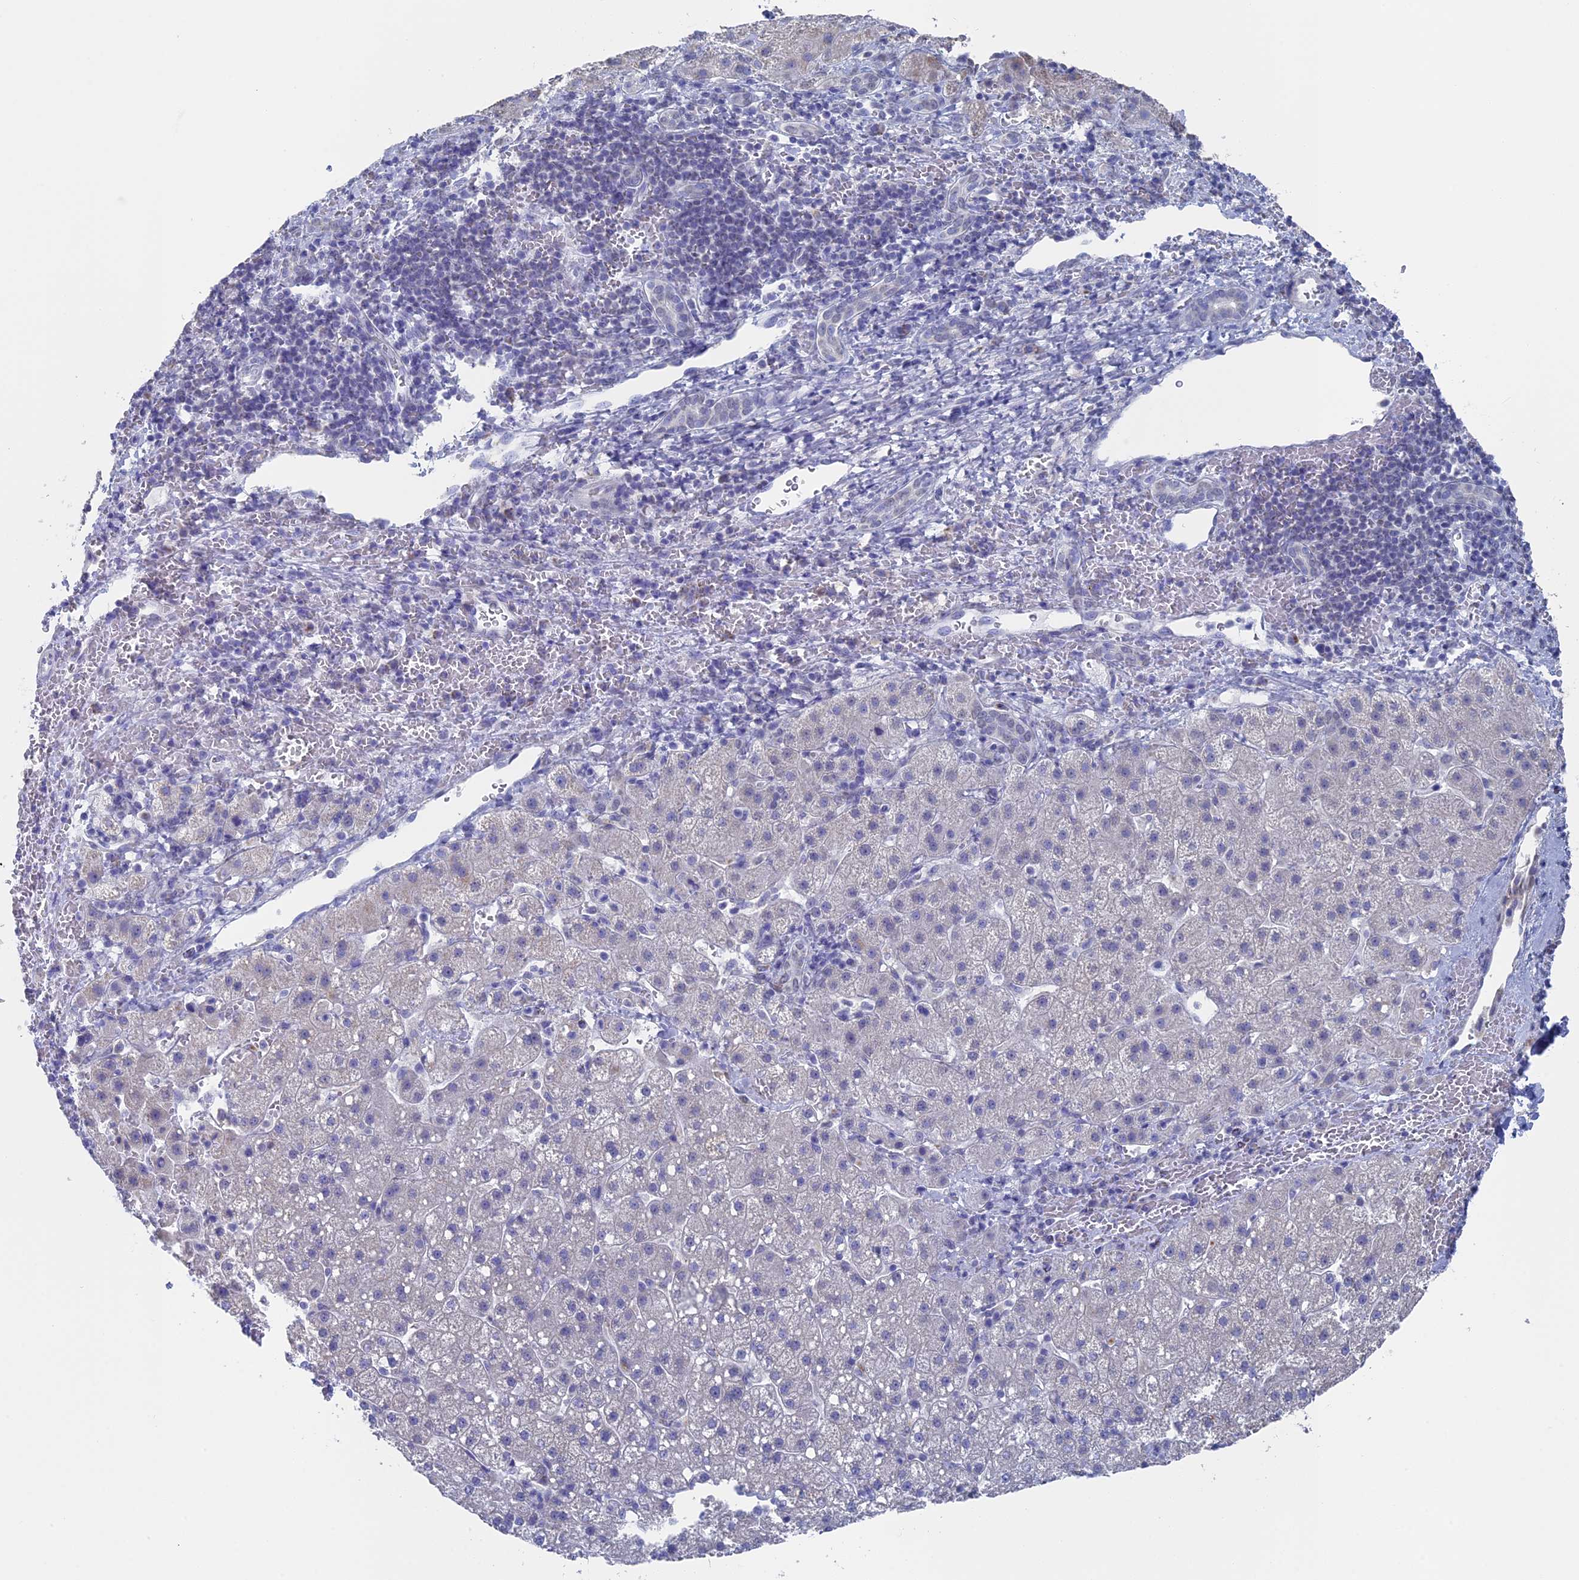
{"staining": {"intensity": "negative", "quantity": "none", "location": "none"}, "tissue": "liver cancer", "cell_type": "Tumor cells", "image_type": "cancer", "snomed": [{"axis": "morphology", "description": "Carcinoma, Hepatocellular, NOS"}, {"axis": "topography", "description": "Liver"}], "caption": "There is no significant expression in tumor cells of hepatocellular carcinoma (liver). Nuclei are stained in blue.", "gene": "SMG9", "patient": {"sex": "male", "age": 57}}